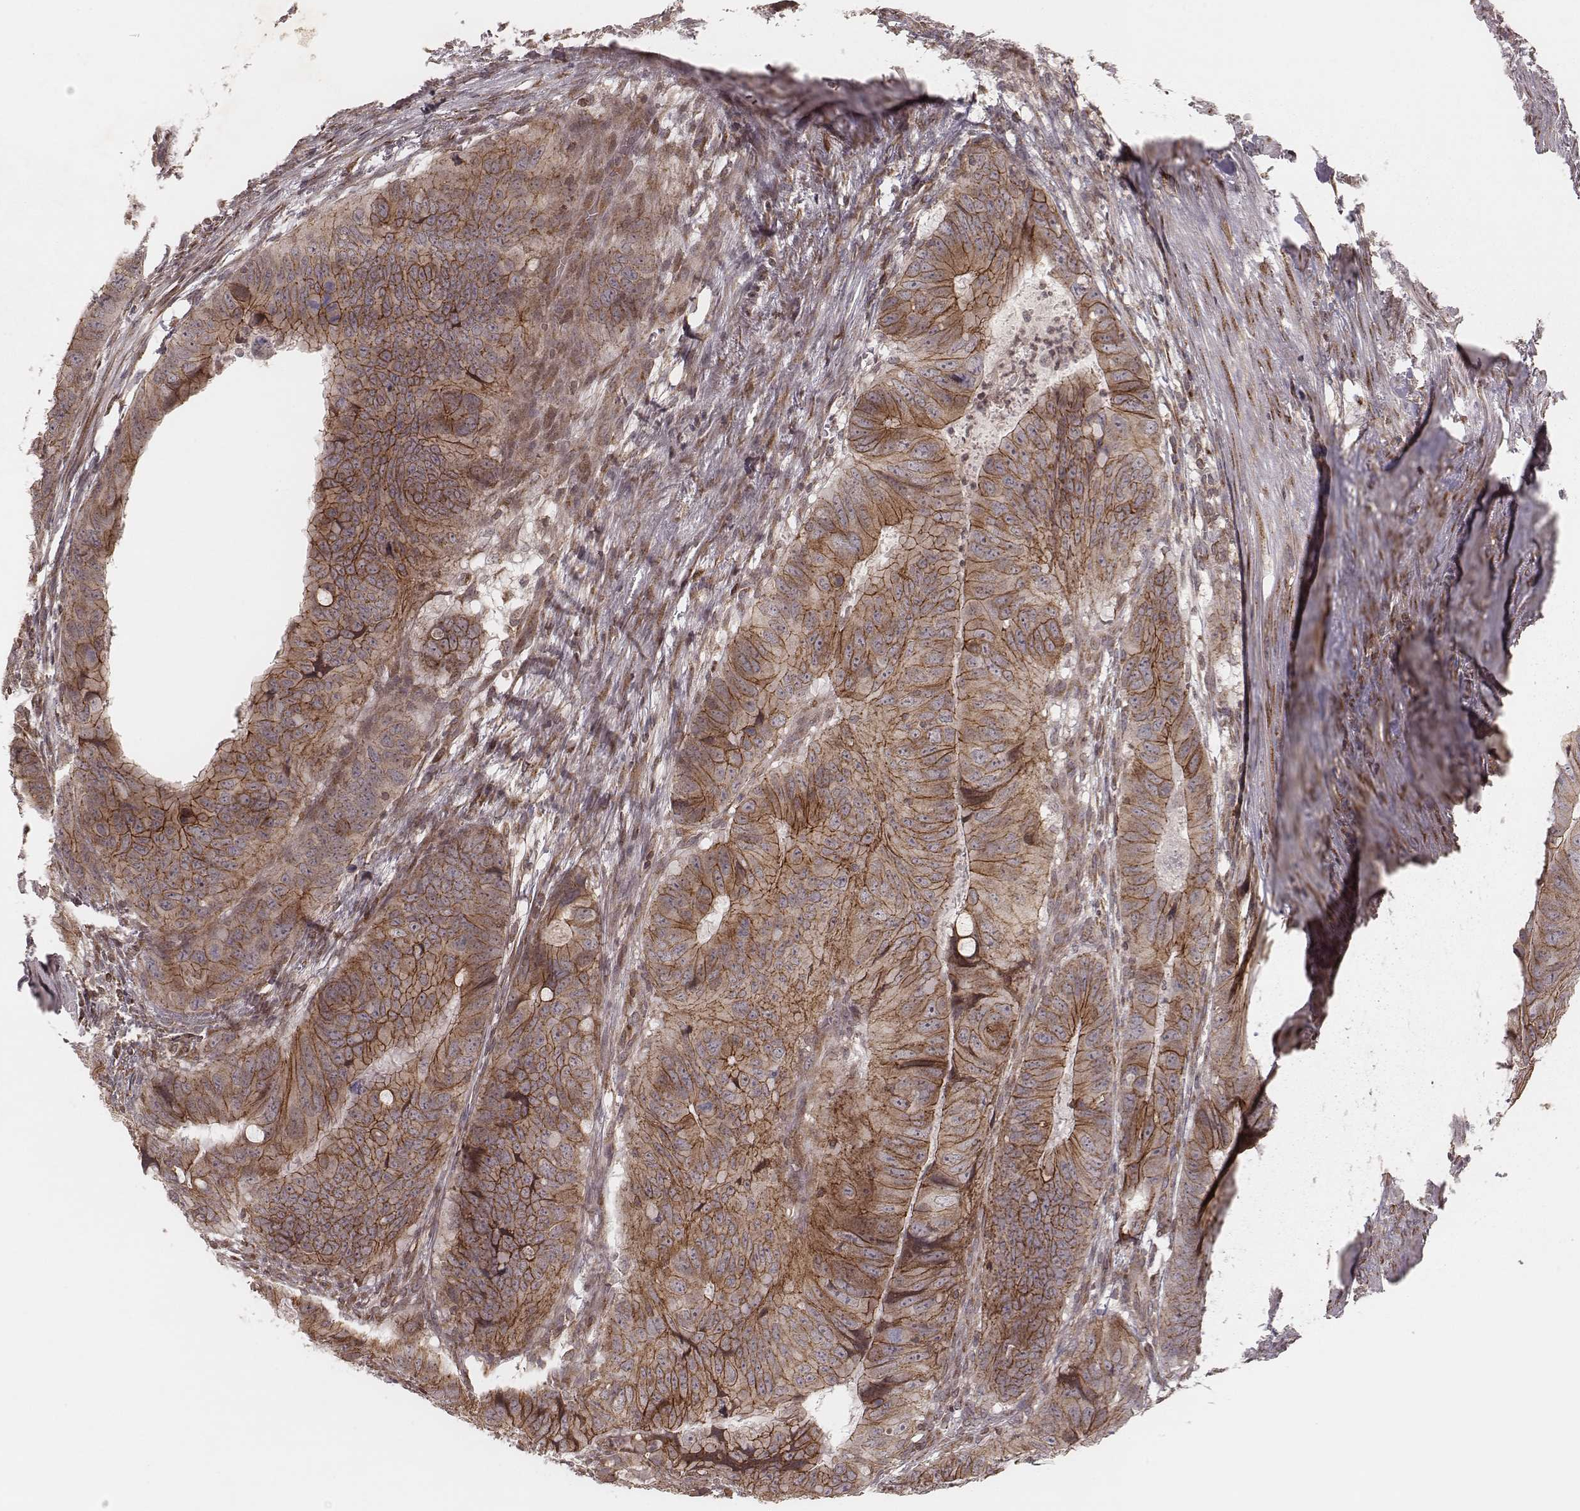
{"staining": {"intensity": "strong", "quantity": ">75%", "location": "cytoplasmic/membranous"}, "tissue": "colorectal cancer", "cell_type": "Tumor cells", "image_type": "cancer", "snomed": [{"axis": "morphology", "description": "Adenocarcinoma, NOS"}, {"axis": "topography", "description": "Colon"}], "caption": "Immunohistochemical staining of adenocarcinoma (colorectal) displays high levels of strong cytoplasmic/membranous protein positivity in approximately >75% of tumor cells.", "gene": "MYO19", "patient": {"sex": "male", "age": 79}}